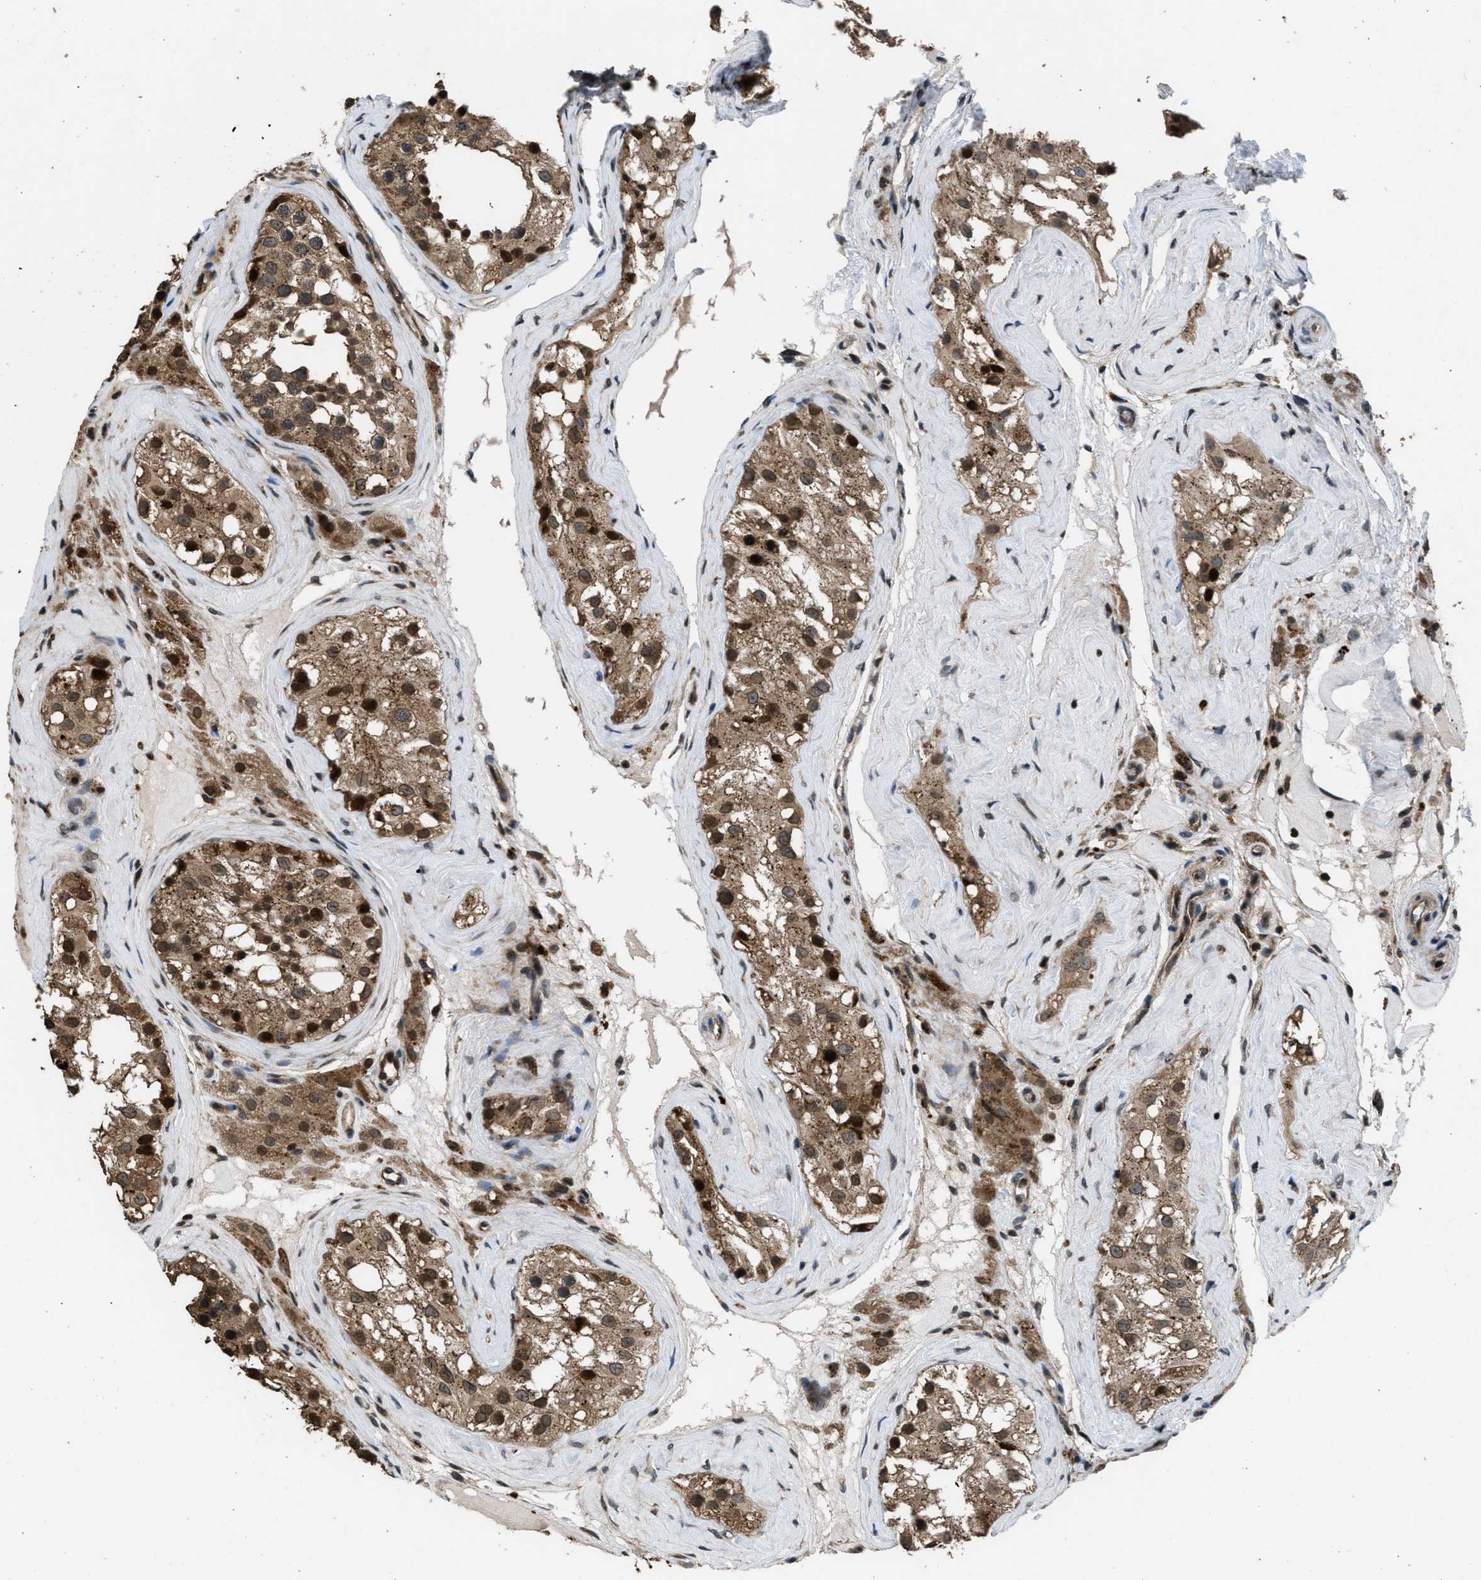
{"staining": {"intensity": "moderate", "quantity": ">75%", "location": "cytoplasmic/membranous,nuclear"}, "tissue": "testis", "cell_type": "Cells in seminiferous ducts", "image_type": "normal", "snomed": [{"axis": "morphology", "description": "Normal tissue, NOS"}, {"axis": "morphology", "description": "Seminoma, NOS"}, {"axis": "topography", "description": "Testis"}], "caption": "Cells in seminiferous ducts reveal medium levels of moderate cytoplasmic/membranous,nuclear expression in about >75% of cells in normal human testis.", "gene": "CTBS", "patient": {"sex": "male", "age": 71}}